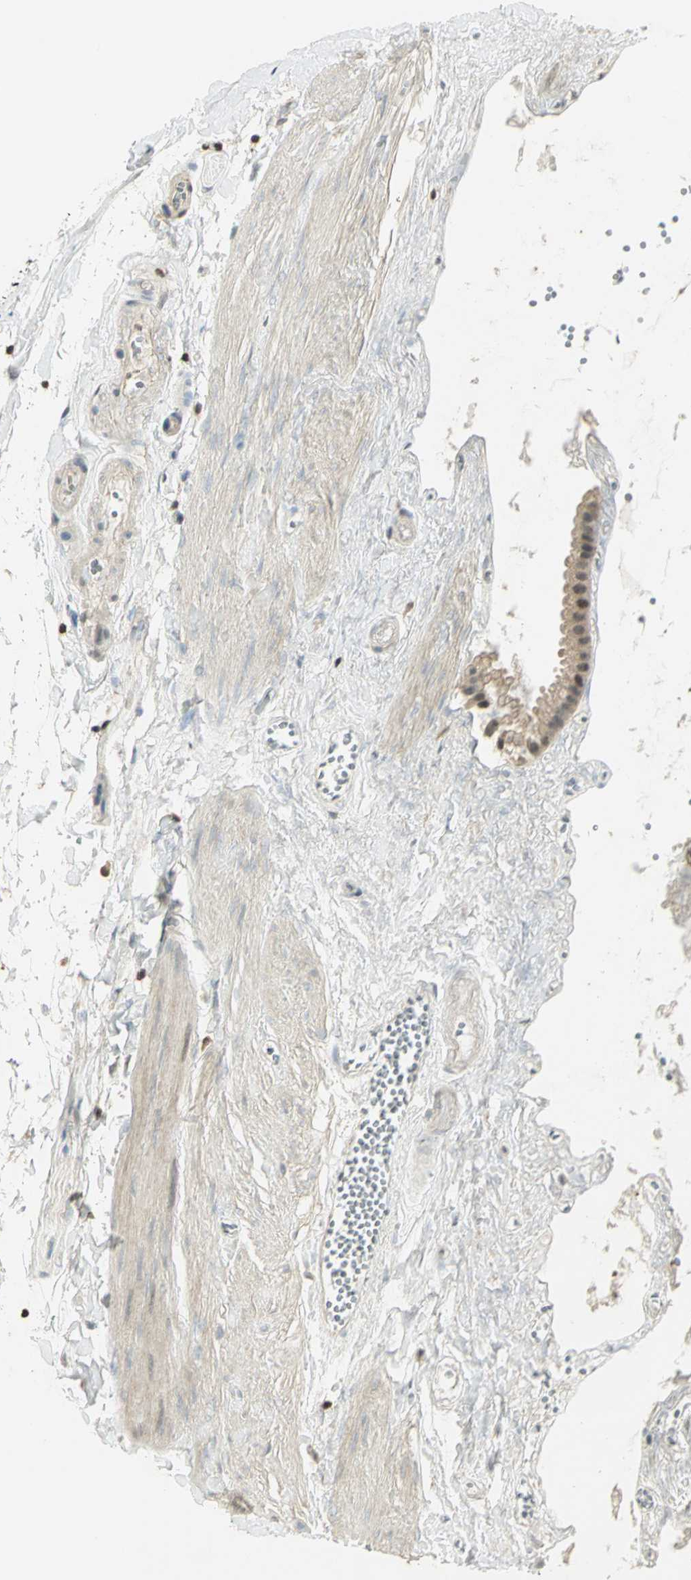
{"staining": {"intensity": "moderate", "quantity": "25%-75%", "location": "cytoplasmic/membranous"}, "tissue": "gallbladder", "cell_type": "Glandular cells", "image_type": "normal", "snomed": [{"axis": "morphology", "description": "Normal tissue, NOS"}, {"axis": "topography", "description": "Gallbladder"}], "caption": "Brown immunohistochemical staining in unremarkable gallbladder reveals moderate cytoplasmic/membranous staining in approximately 25%-75% of glandular cells.", "gene": "IL16", "patient": {"sex": "female", "age": 63}}